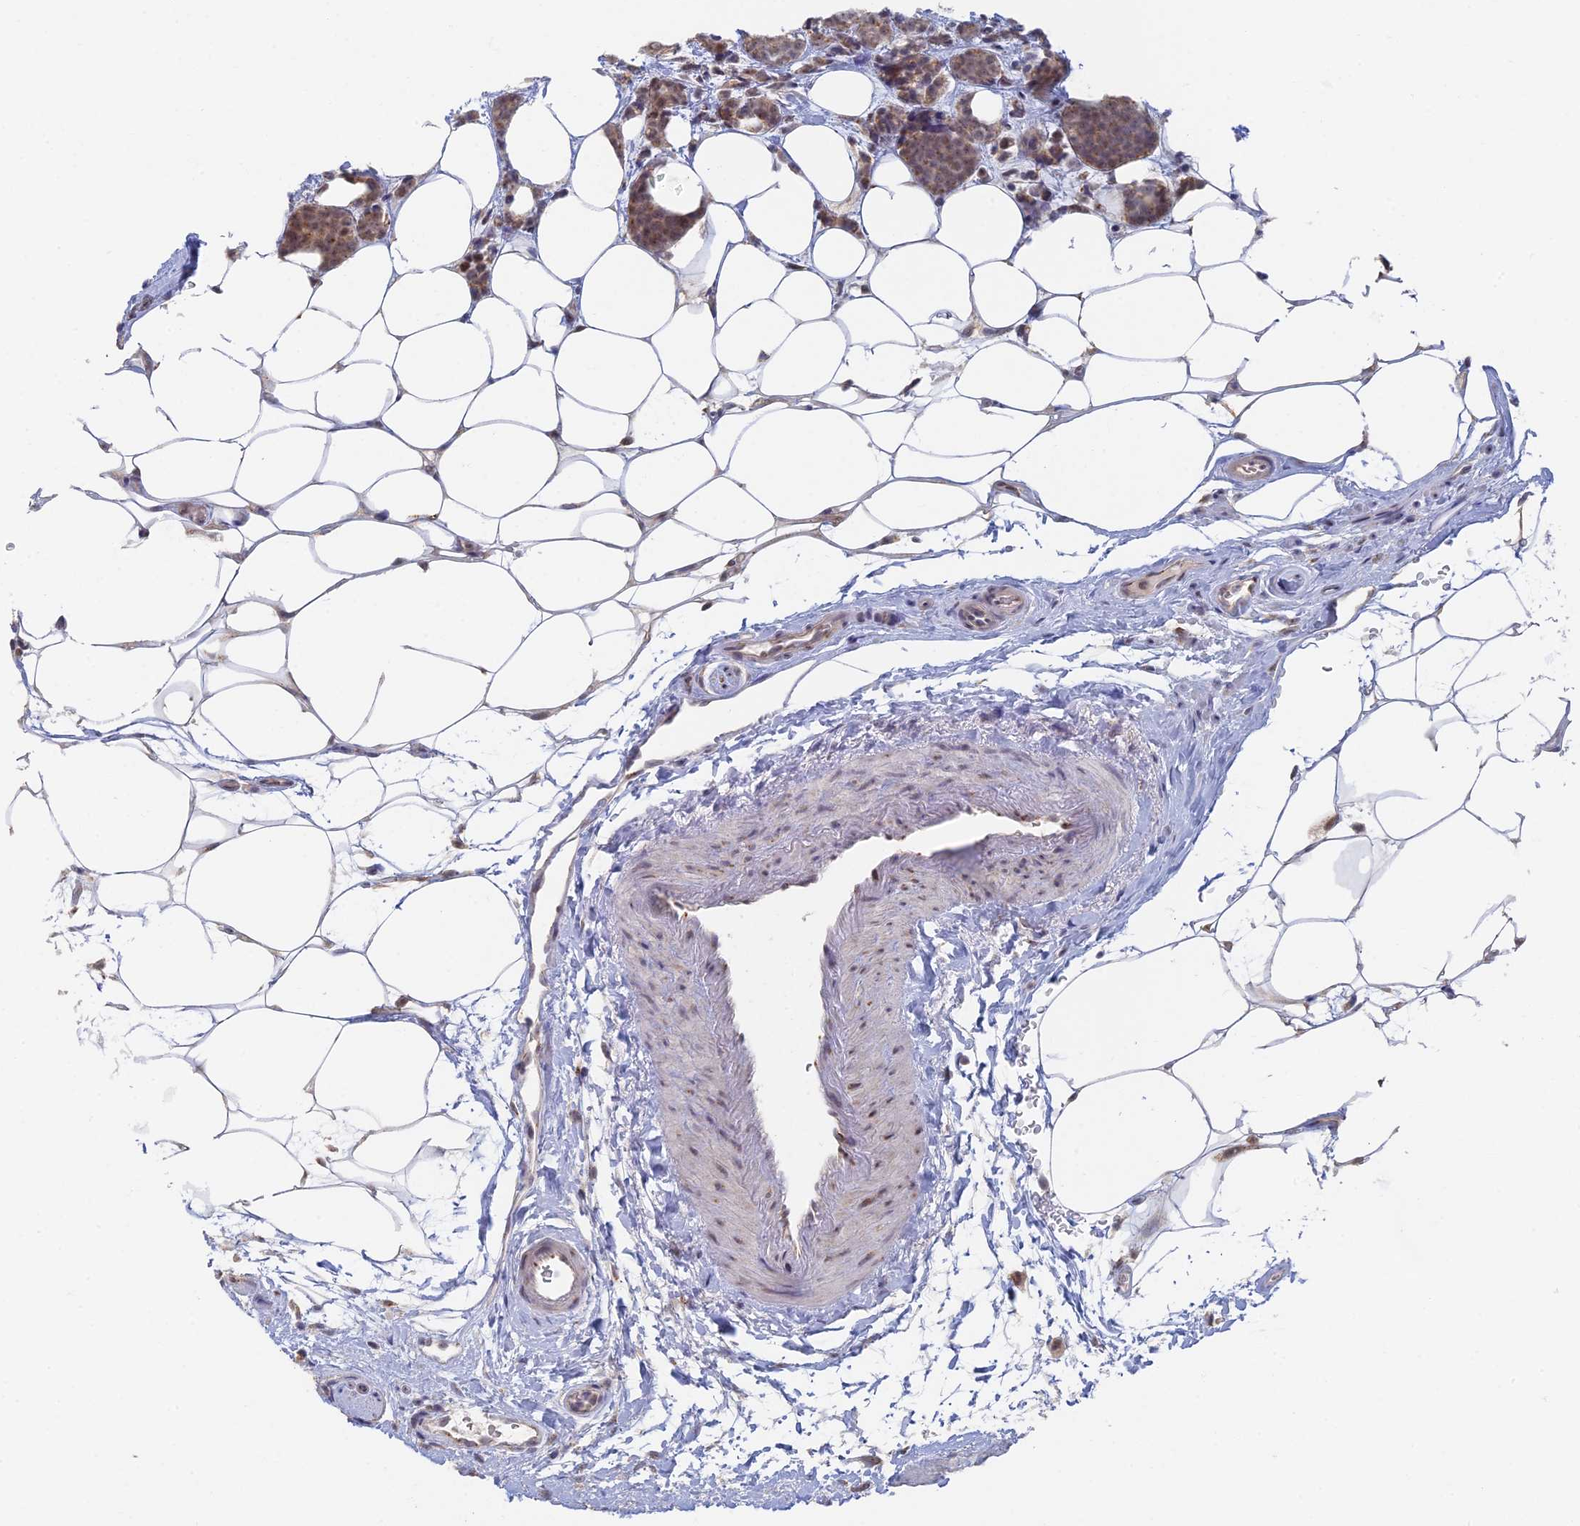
{"staining": {"intensity": "weak", "quantity": ">75%", "location": "cytoplasmic/membranous"}, "tissue": "breast cancer", "cell_type": "Tumor cells", "image_type": "cancer", "snomed": [{"axis": "morphology", "description": "Lobular carcinoma"}, {"axis": "topography", "description": "Breast"}], "caption": "Breast lobular carcinoma stained with a brown dye reveals weak cytoplasmic/membranous positive positivity in approximately >75% of tumor cells.", "gene": "GPATCH1", "patient": {"sex": "female", "age": 58}}